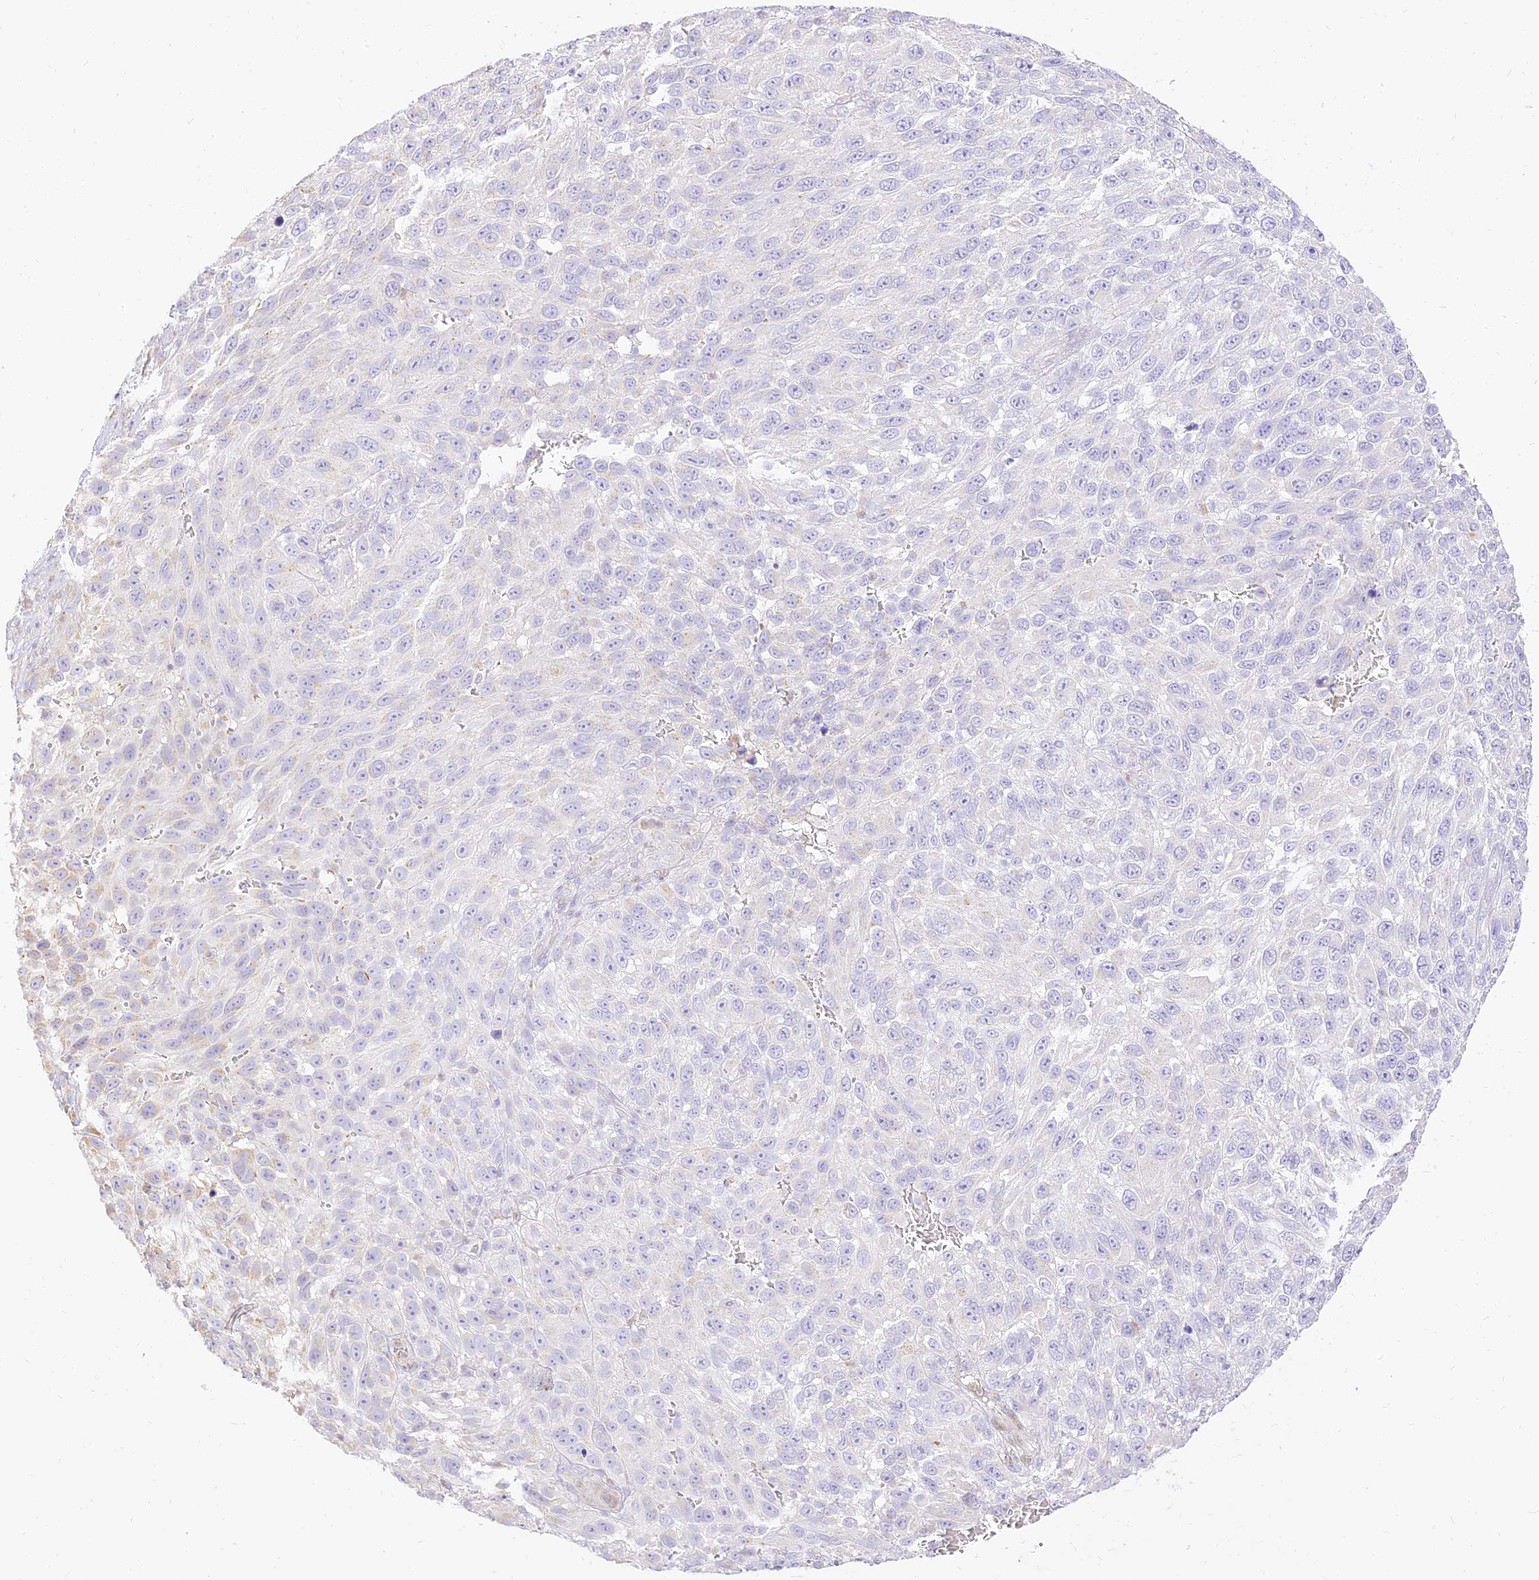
{"staining": {"intensity": "negative", "quantity": "none", "location": "none"}, "tissue": "melanoma", "cell_type": "Tumor cells", "image_type": "cancer", "snomed": [{"axis": "morphology", "description": "Malignant melanoma, NOS"}, {"axis": "topography", "description": "Skin"}], "caption": "A histopathology image of malignant melanoma stained for a protein reveals no brown staining in tumor cells. (DAB IHC visualized using brightfield microscopy, high magnification).", "gene": "SEC13", "patient": {"sex": "female", "age": 94}}